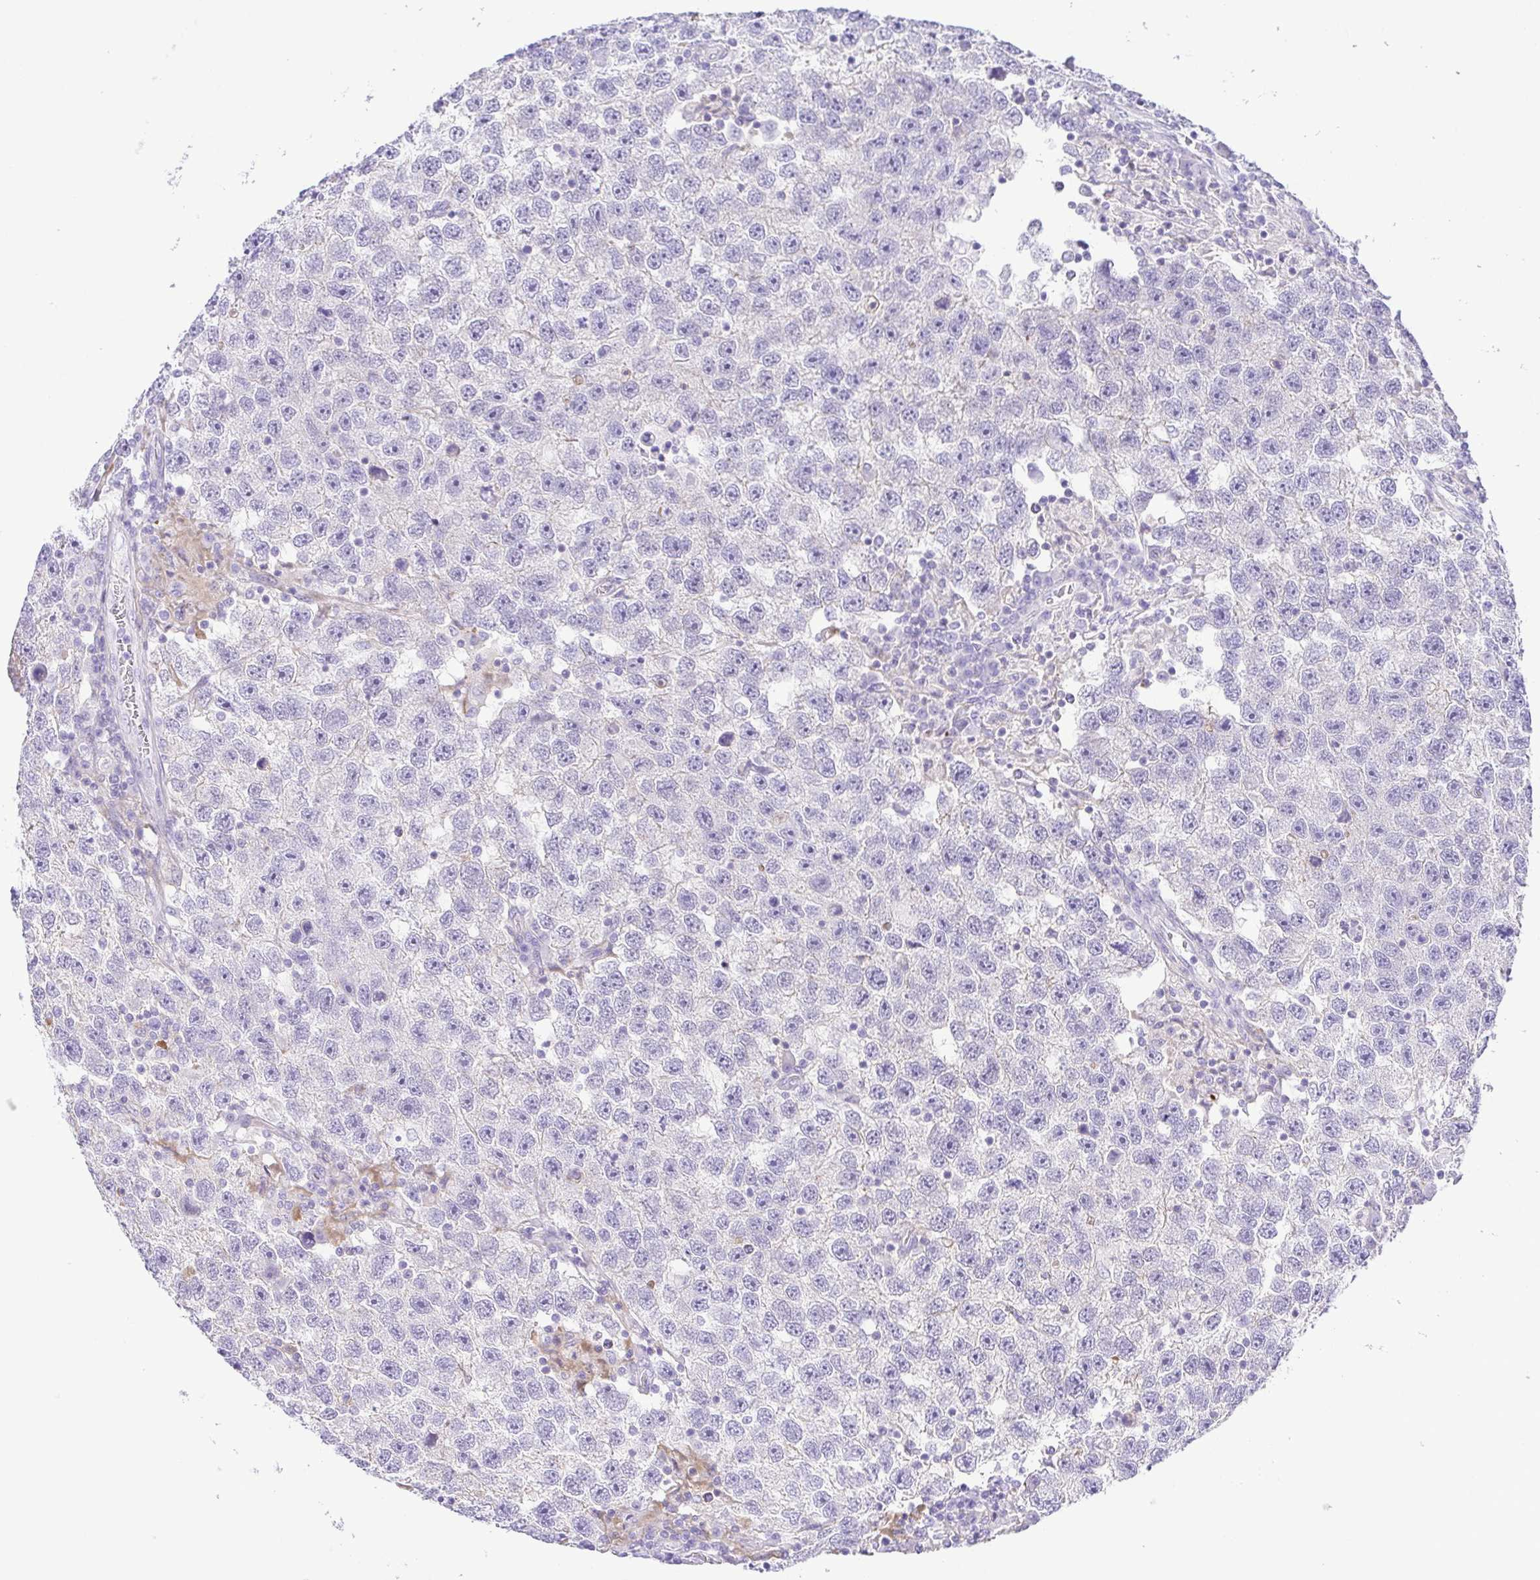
{"staining": {"intensity": "negative", "quantity": "none", "location": "none"}, "tissue": "testis cancer", "cell_type": "Tumor cells", "image_type": "cancer", "snomed": [{"axis": "morphology", "description": "Seminoma, NOS"}, {"axis": "topography", "description": "Testis"}], "caption": "Seminoma (testis) was stained to show a protein in brown. There is no significant staining in tumor cells. (IHC, brightfield microscopy, high magnification).", "gene": "GPR182", "patient": {"sex": "male", "age": 26}}